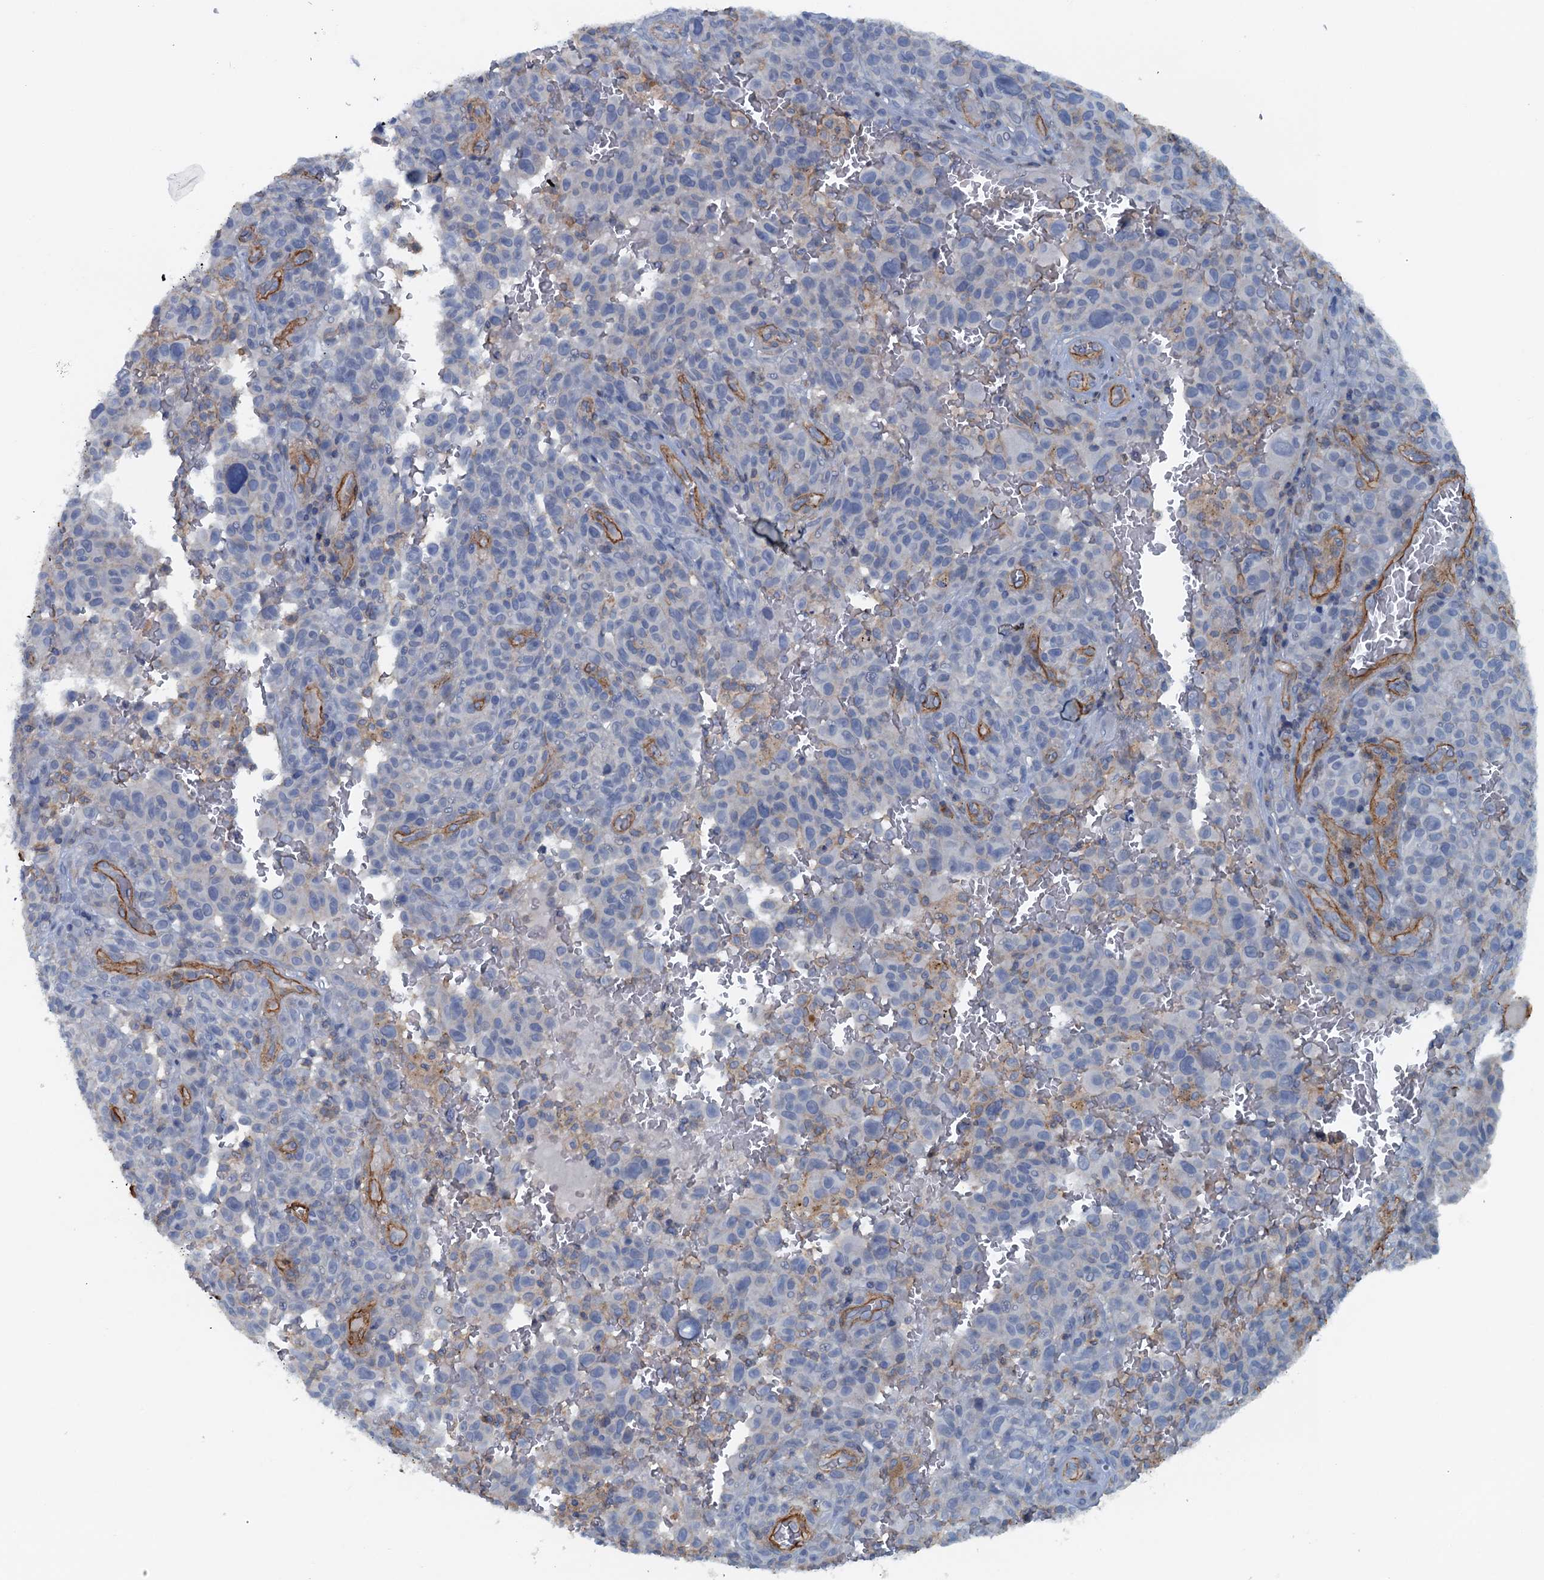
{"staining": {"intensity": "negative", "quantity": "none", "location": "none"}, "tissue": "melanoma", "cell_type": "Tumor cells", "image_type": "cancer", "snomed": [{"axis": "morphology", "description": "Malignant melanoma, NOS"}, {"axis": "topography", "description": "Skin"}], "caption": "DAB (3,3'-diaminobenzidine) immunohistochemical staining of human malignant melanoma reveals no significant positivity in tumor cells.", "gene": "THAP10", "patient": {"sex": "female", "age": 82}}